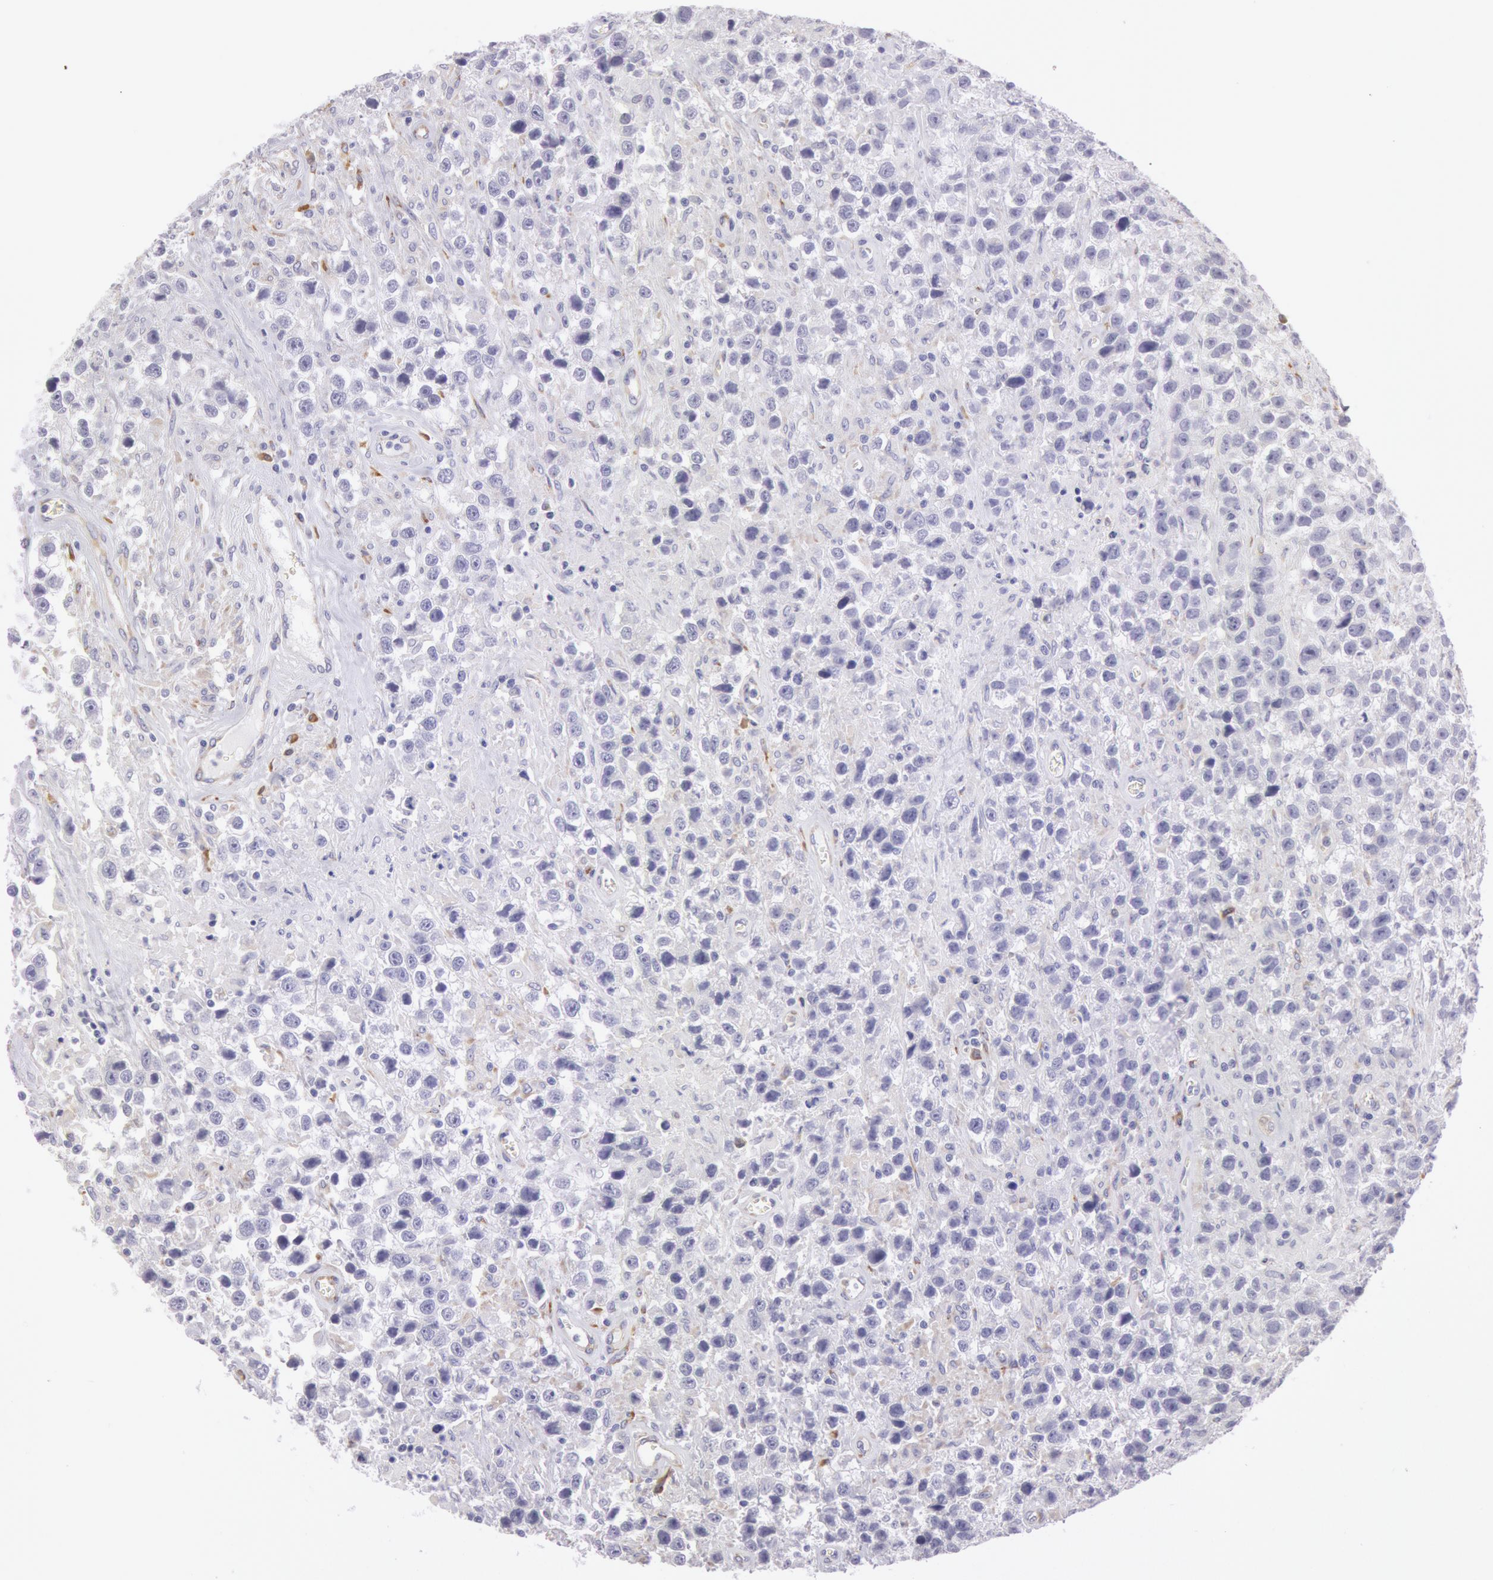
{"staining": {"intensity": "moderate", "quantity": "<25%", "location": "cytoplasmic/membranous,nuclear"}, "tissue": "testis cancer", "cell_type": "Tumor cells", "image_type": "cancer", "snomed": [{"axis": "morphology", "description": "Seminoma, NOS"}, {"axis": "topography", "description": "Testis"}], "caption": "About <25% of tumor cells in seminoma (testis) show moderate cytoplasmic/membranous and nuclear protein expression as visualized by brown immunohistochemical staining.", "gene": "CIDEB", "patient": {"sex": "male", "age": 43}}